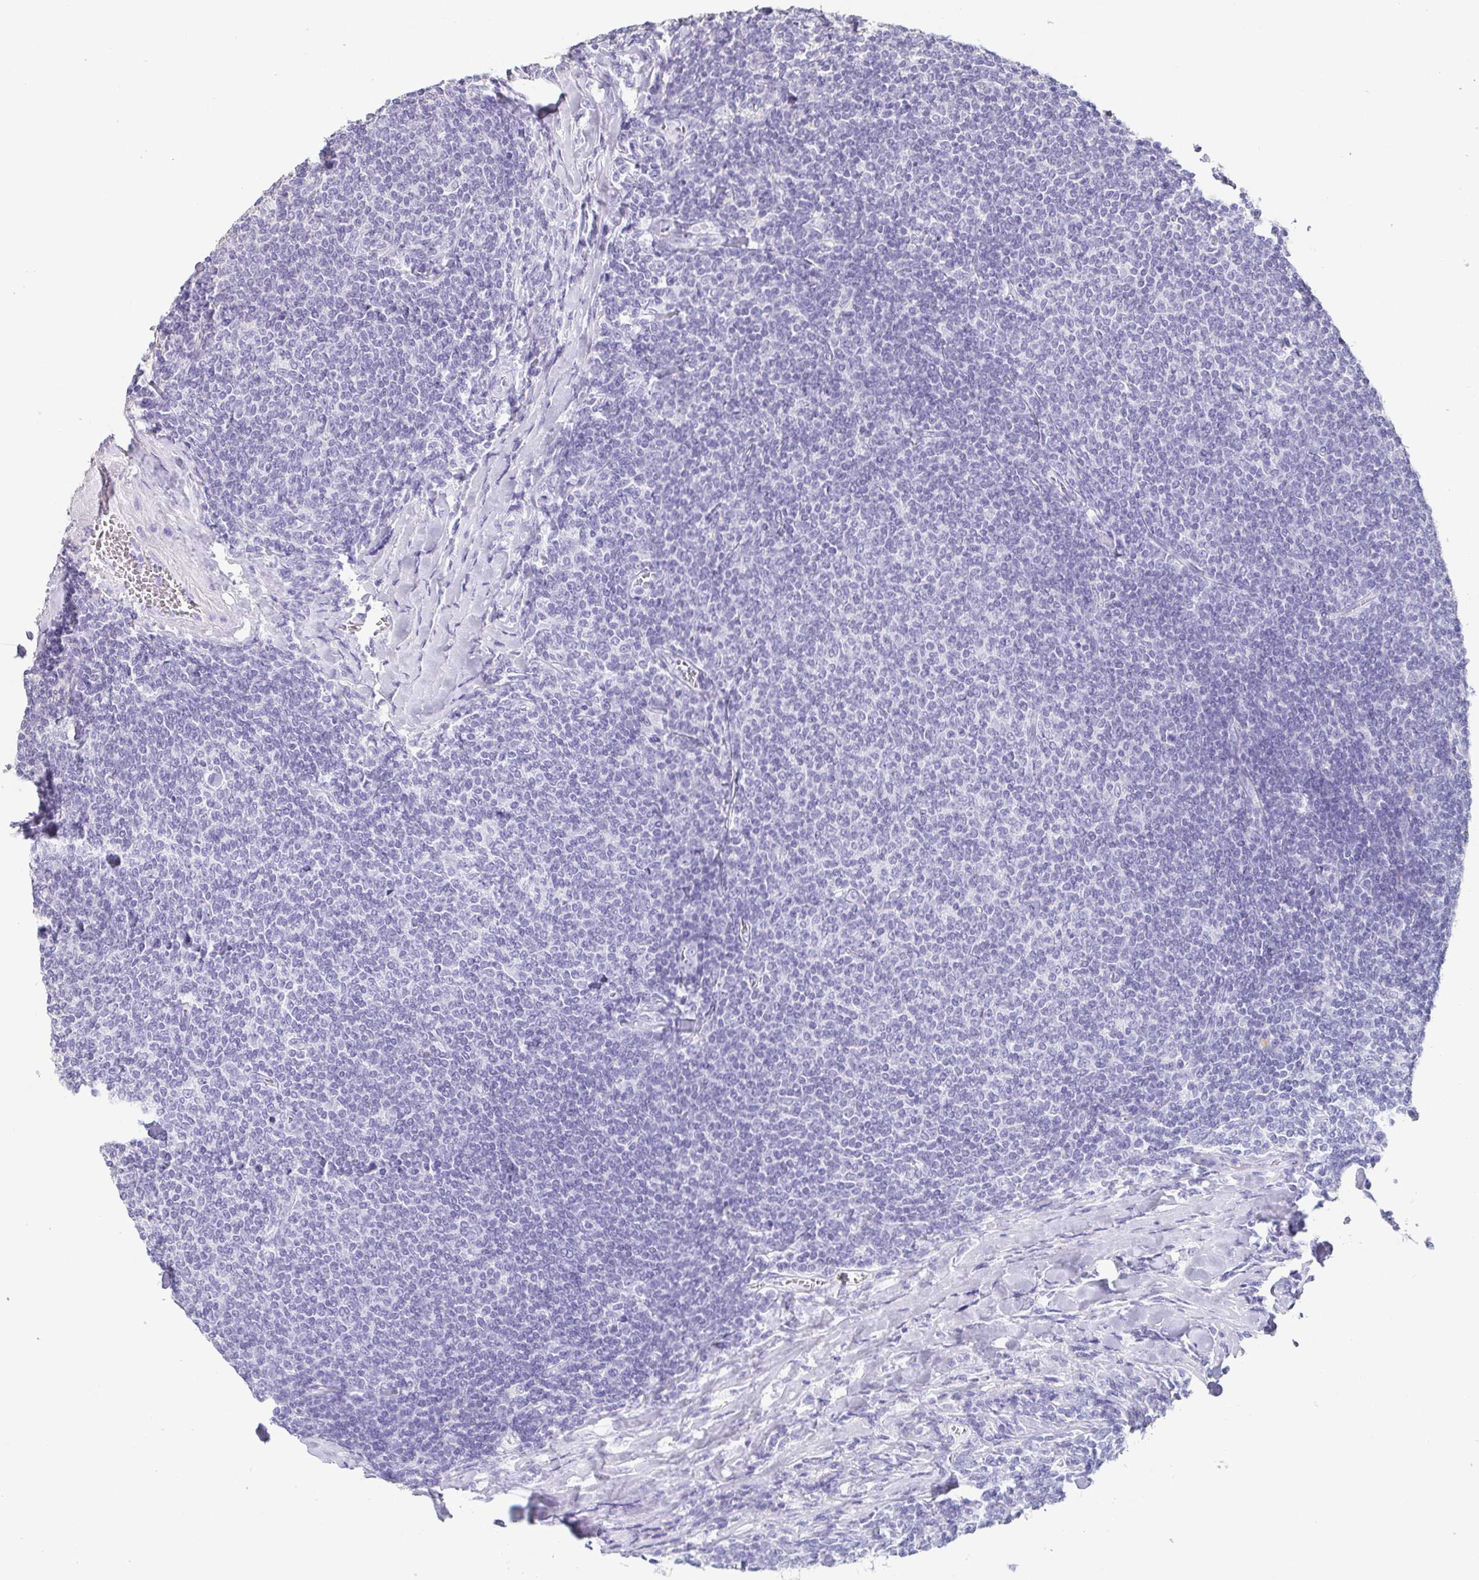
{"staining": {"intensity": "negative", "quantity": "none", "location": "none"}, "tissue": "lymphoma", "cell_type": "Tumor cells", "image_type": "cancer", "snomed": [{"axis": "morphology", "description": "Malignant lymphoma, non-Hodgkin's type, Low grade"}, {"axis": "topography", "description": "Lymph node"}], "caption": "Human malignant lymphoma, non-Hodgkin's type (low-grade) stained for a protein using immunohistochemistry (IHC) demonstrates no positivity in tumor cells.", "gene": "BPIFA2", "patient": {"sex": "male", "age": 52}}